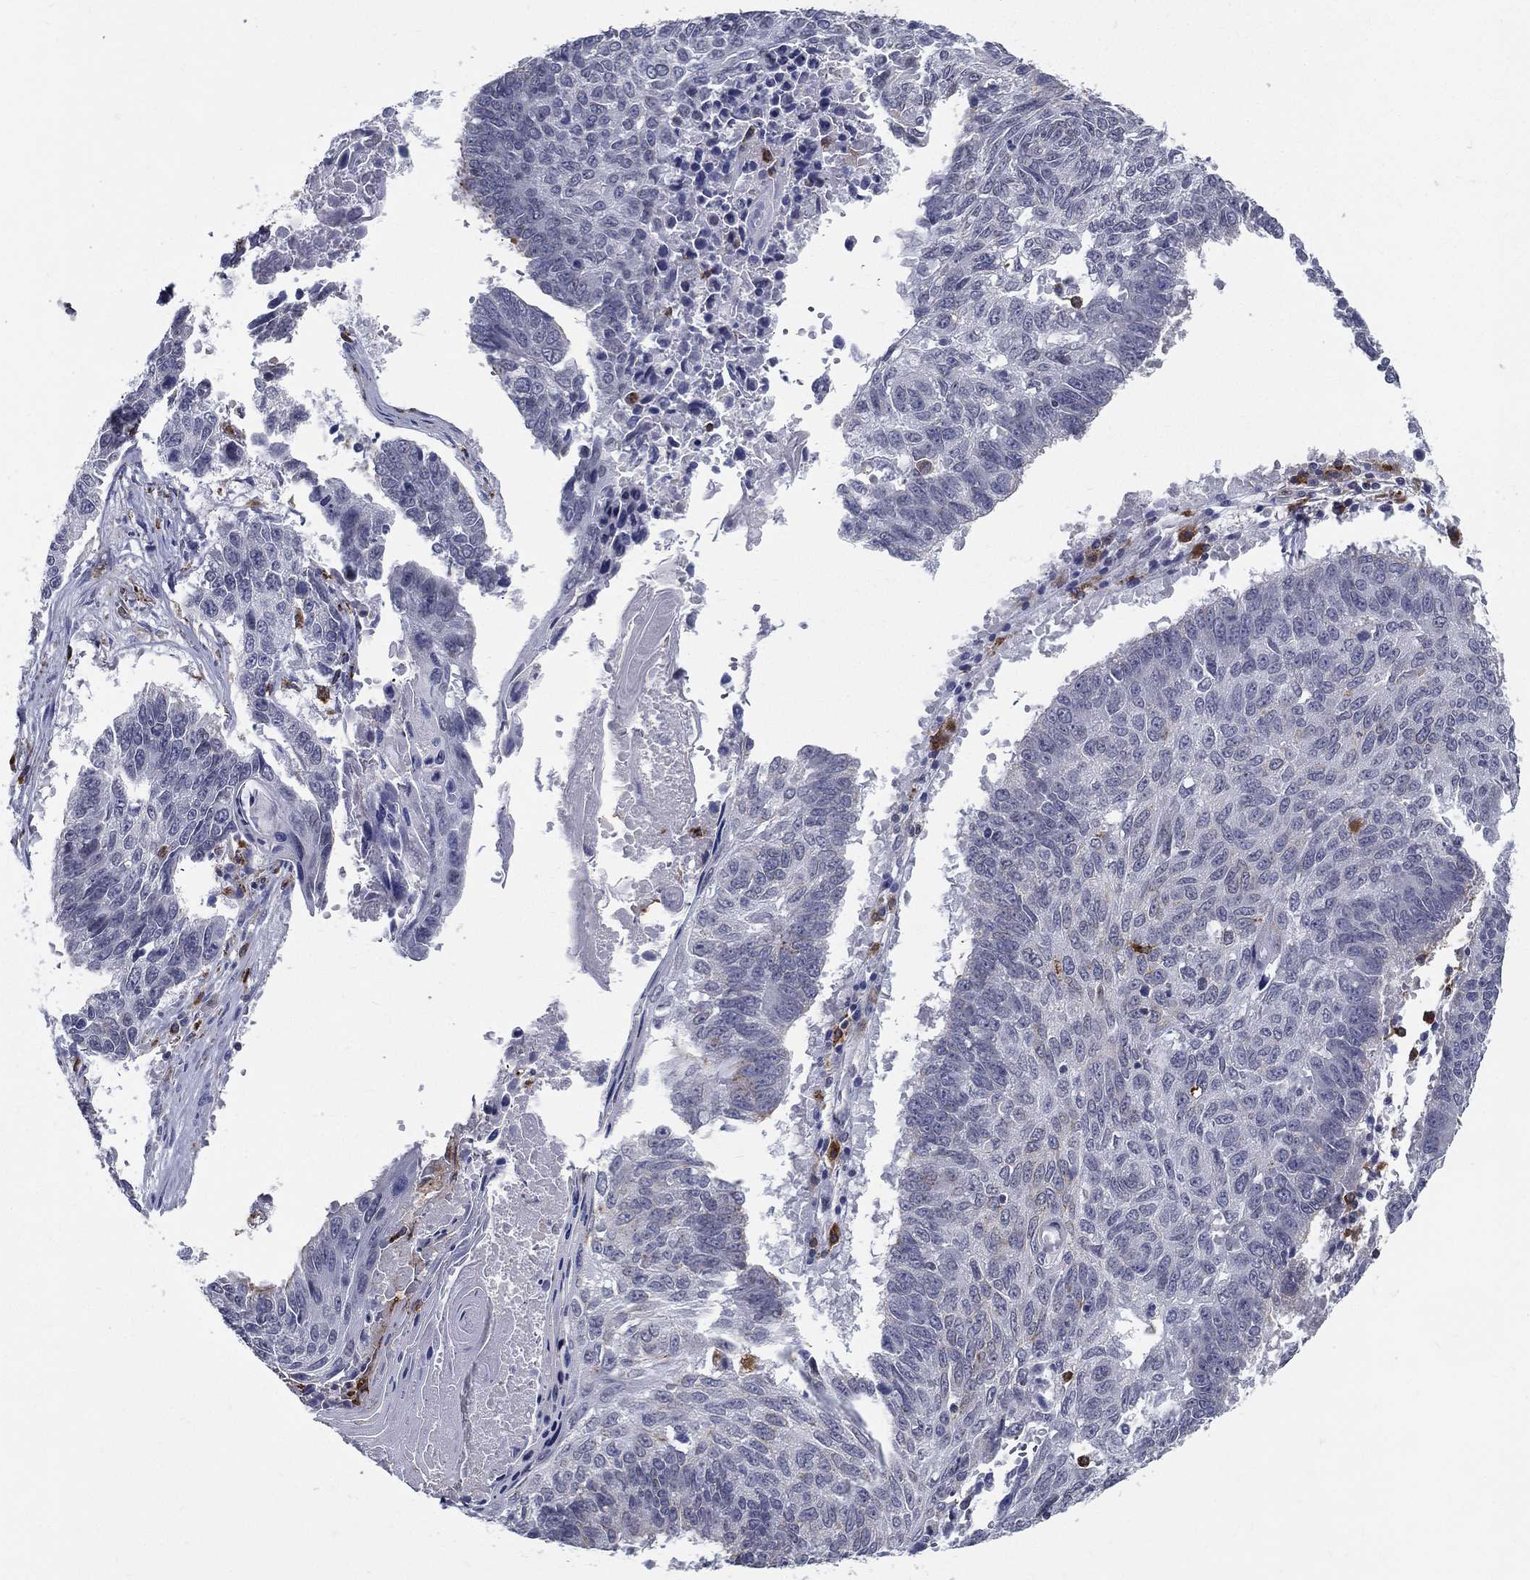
{"staining": {"intensity": "negative", "quantity": "none", "location": "none"}, "tissue": "lung cancer", "cell_type": "Tumor cells", "image_type": "cancer", "snomed": [{"axis": "morphology", "description": "Squamous cell carcinoma, NOS"}, {"axis": "topography", "description": "Lung"}], "caption": "IHC micrograph of human lung squamous cell carcinoma stained for a protein (brown), which demonstrates no positivity in tumor cells.", "gene": "EVI2B", "patient": {"sex": "male", "age": 73}}